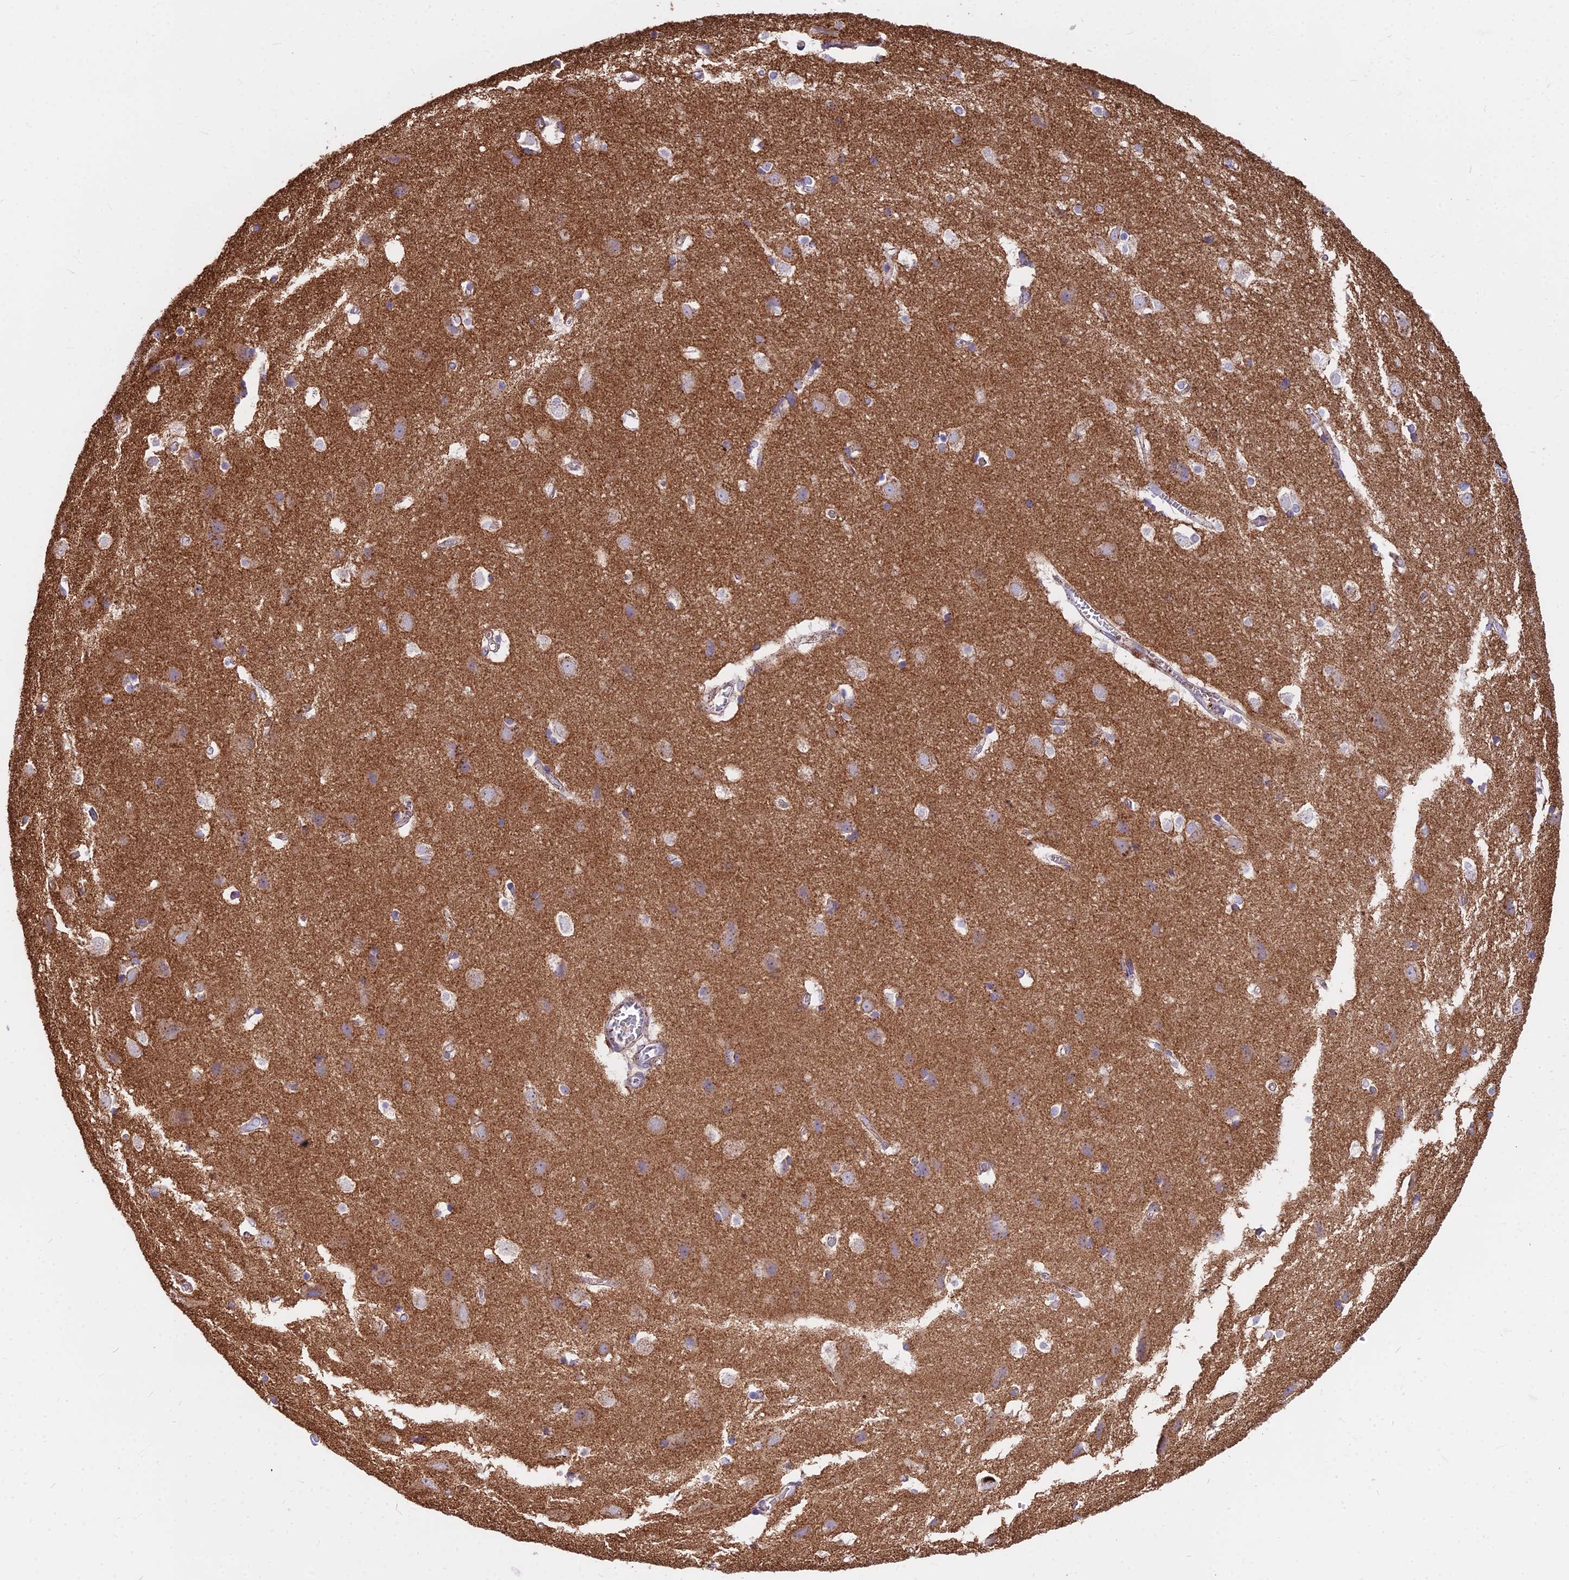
{"staining": {"intensity": "negative", "quantity": "none", "location": "none"}, "tissue": "cerebral cortex", "cell_type": "Endothelial cells", "image_type": "normal", "snomed": [{"axis": "morphology", "description": "Normal tissue, NOS"}, {"axis": "topography", "description": "Cerebral cortex"}], "caption": "The photomicrograph exhibits no staining of endothelial cells in normal cerebral cortex. Nuclei are stained in blue.", "gene": "FRMPD1", "patient": {"sex": "male", "age": 54}}